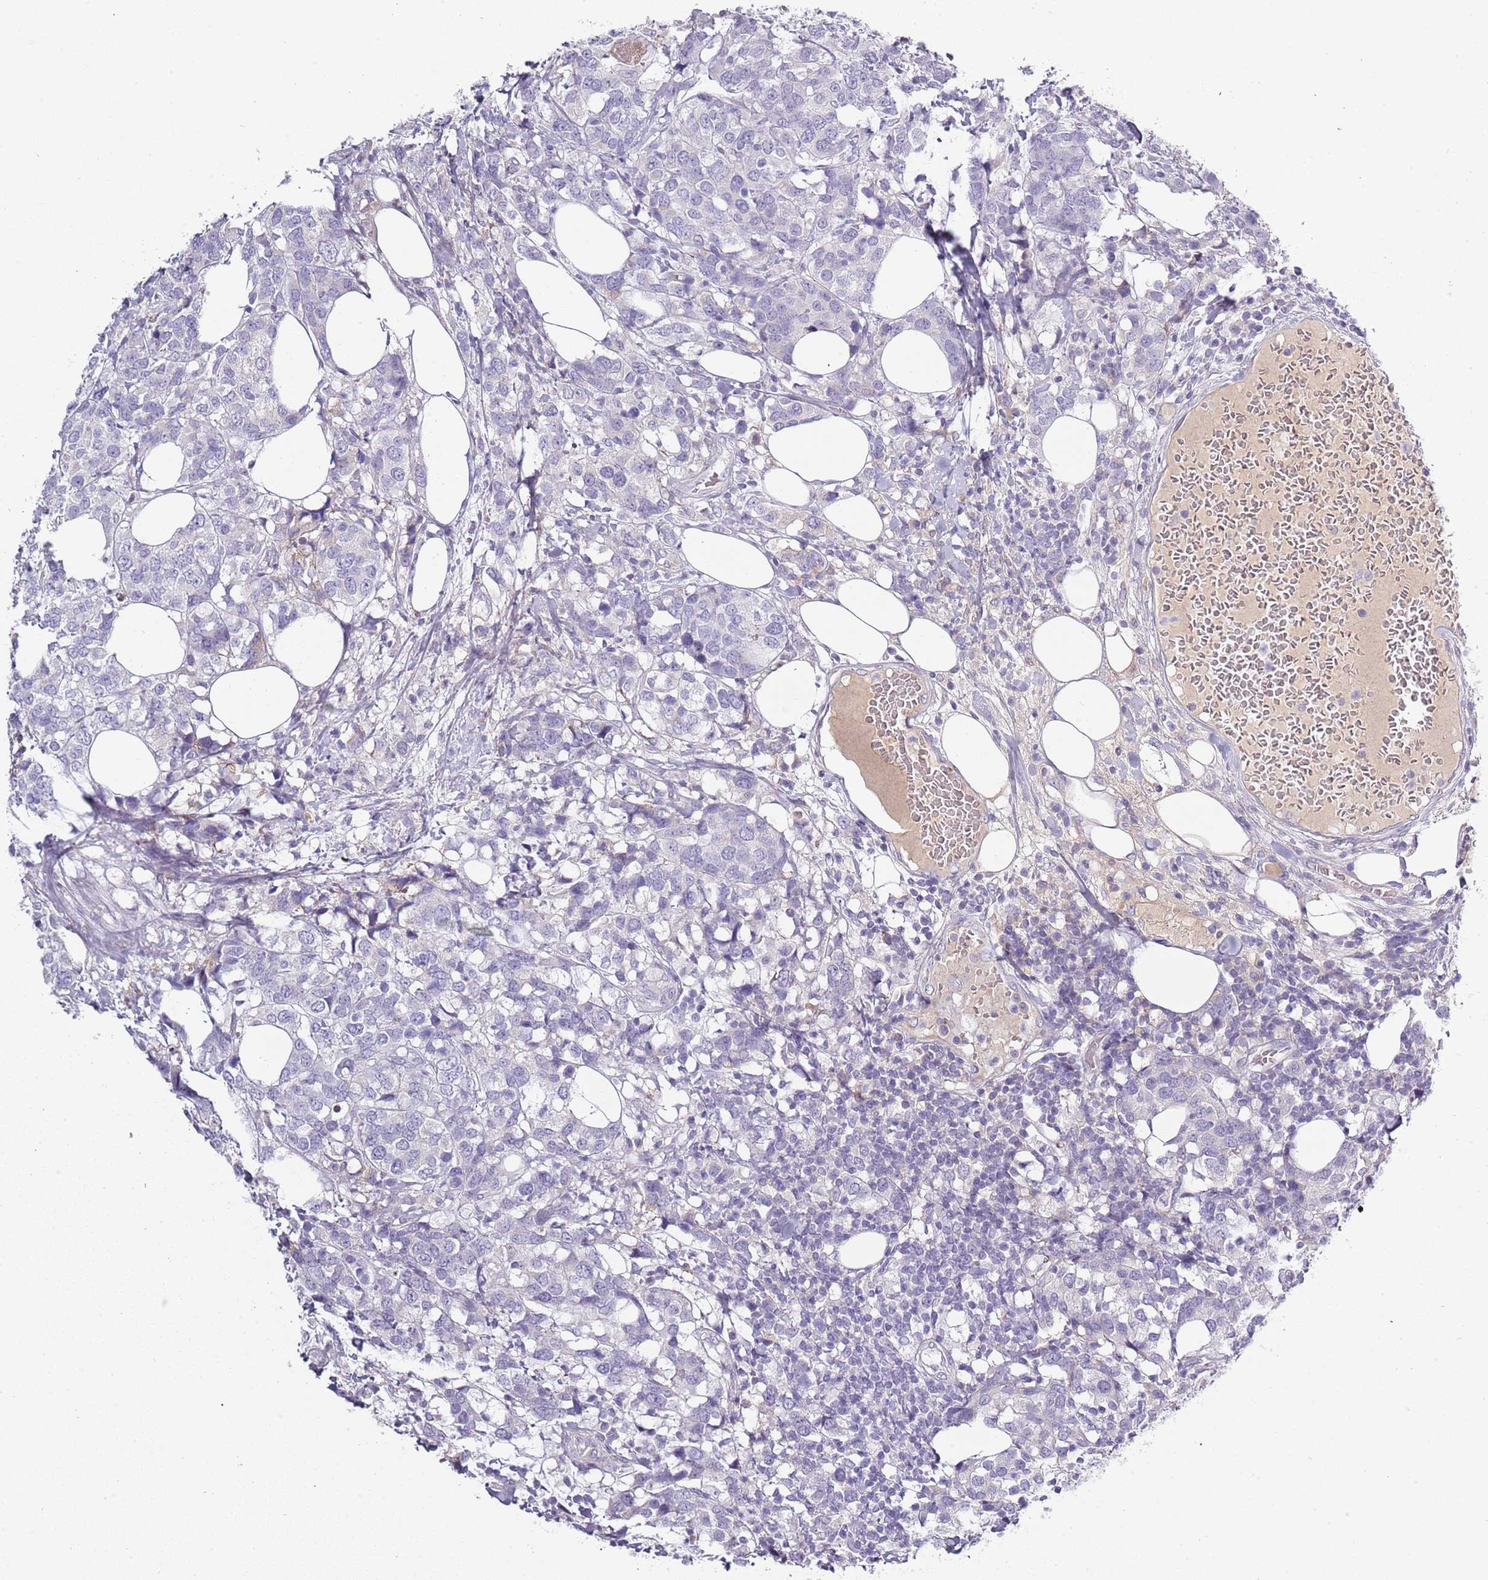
{"staining": {"intensity": "negative", "quantity": "none", "location": "none"}, "tissue": "breast cancer", "cell_type": "Tumor cells", "image_type": "cancer", "snomed": [{"axis": "morphology", "description": "Lobular carcinoma"}, {"axis": "topography", "description": "Breast"}], "caption": "Tumor cells show no significant expression in breast cancer (lobular carcinoma).", "gene": "TNFRSF6B", "patient": {"sex": "female", "age": 59}}